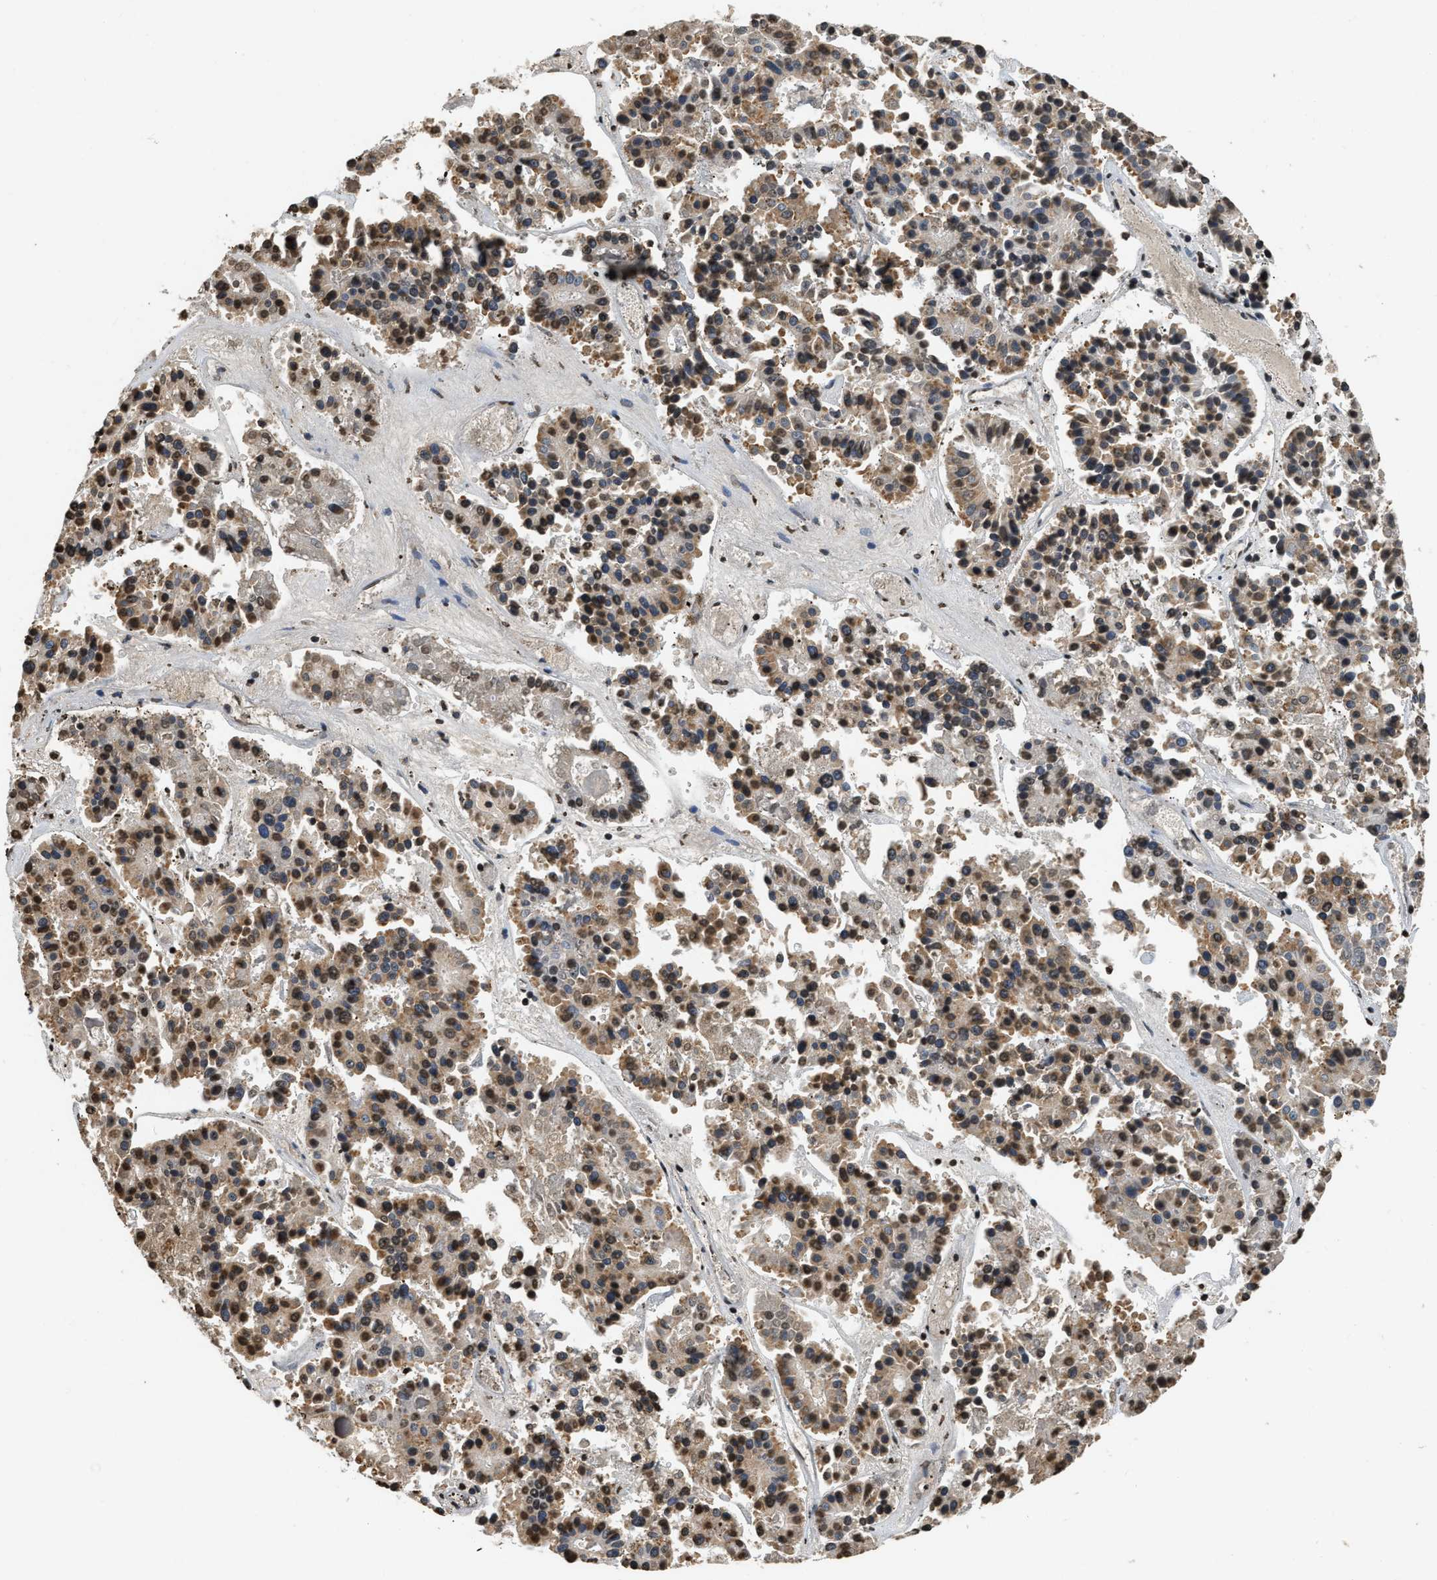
{"staining": {"intensity": "moderate", "quantity": ">75%", "location": "cytoplasmic/membranous,nuclear"}, "tissue": "pancreatic cancer", "cell_type": "Tumor cells", "image_type": "cancer", "snomed": [{"axis": "morphology", "description": "Adenocarcinoma, NOS"}, {"axis": "topography", "description": "Pancreas"}], "caption": "DAB immunohistochemical staining of pancreatic adenocarcinoma demonstrates moderate cytoplasmic/membranous and nuclear protein staining in about >75% of tumor cells.", "gene": "DNASE1L3", "patient": {"sex": "male", "age": 50}}